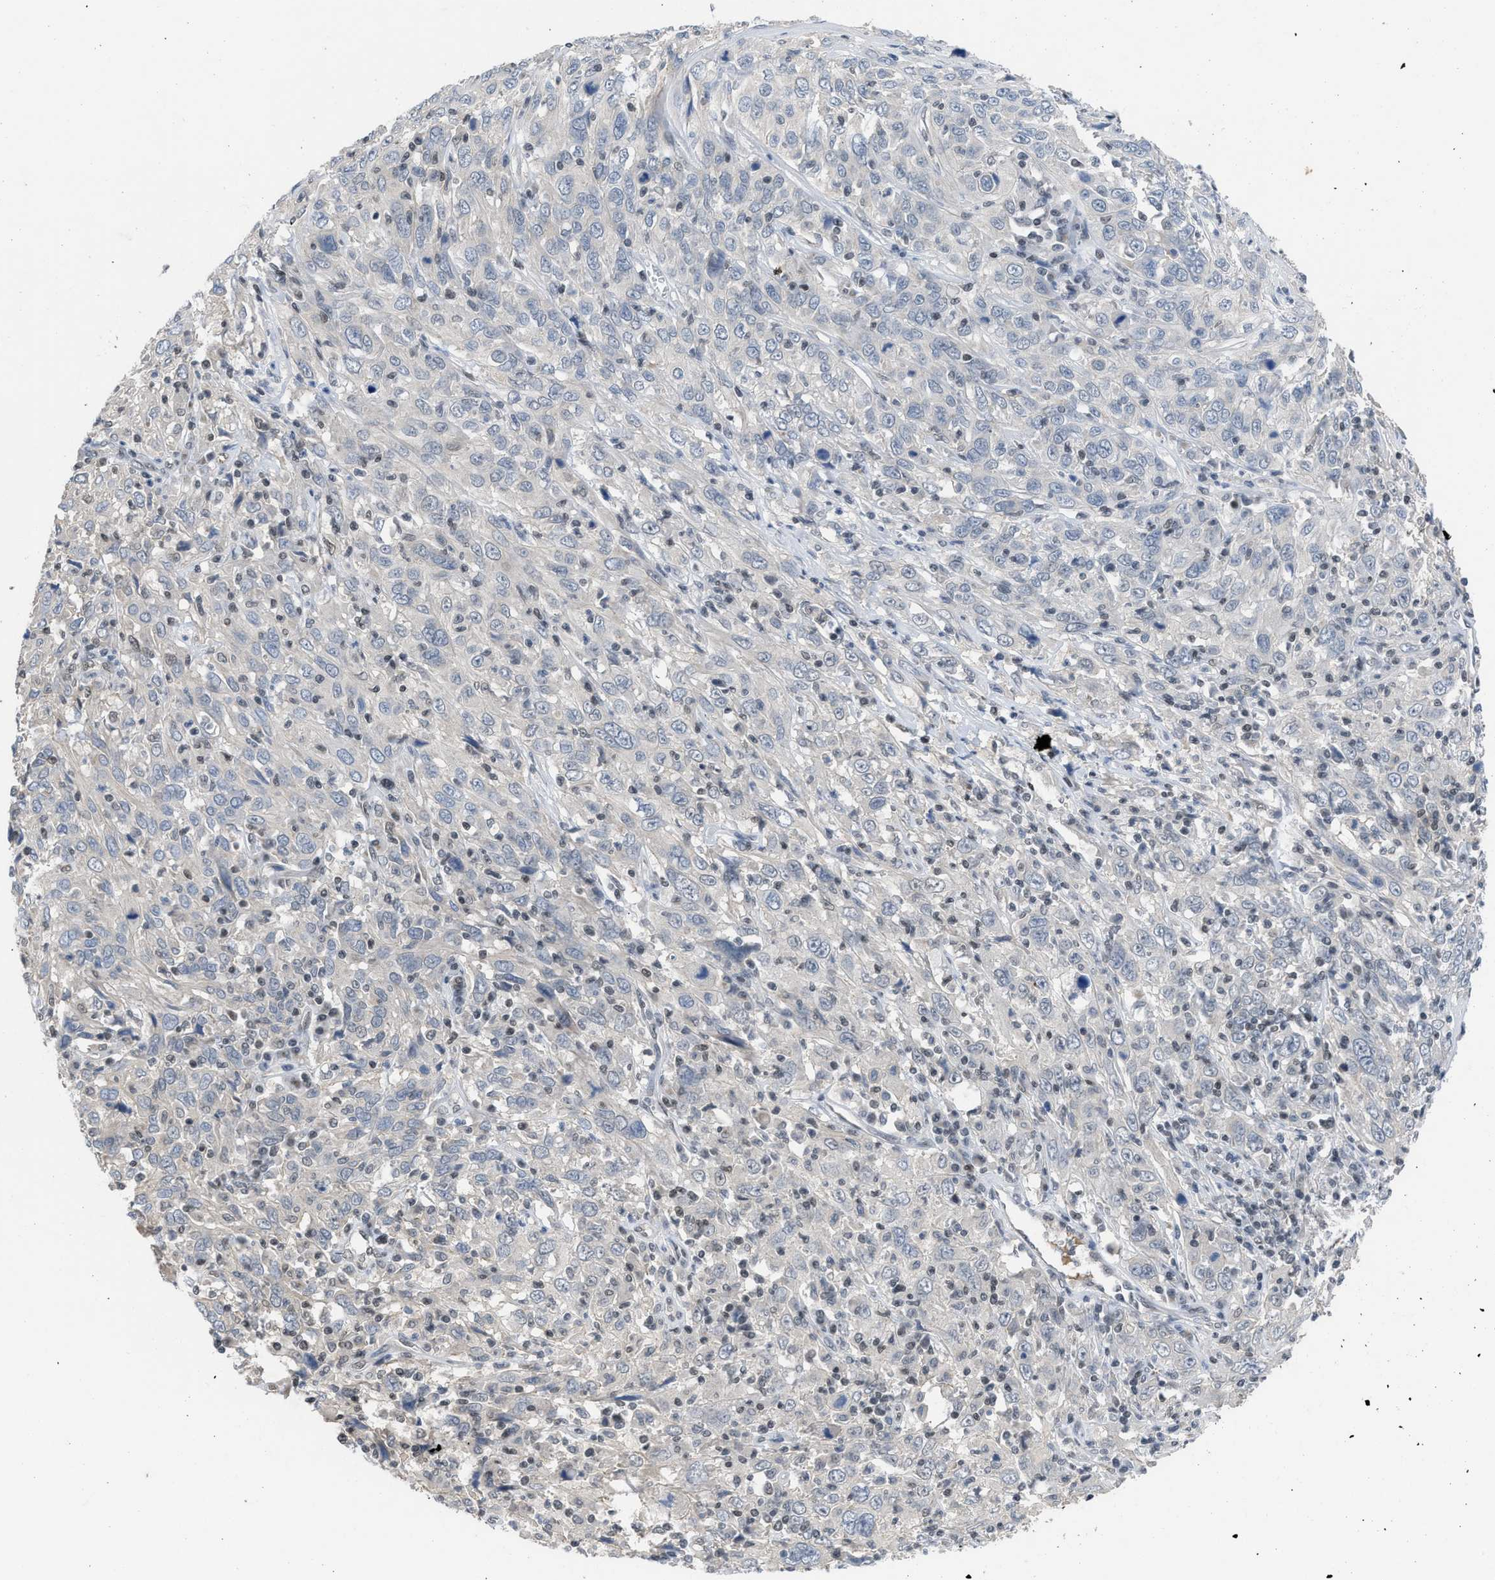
{"staining": {"intensity": "negative", "quantity": "none", "location": "none"}, "tissue": "cervical cancer", "cell_type": "Tumor cells", "image_type": "cancer", "snomed": [{"axis": "morphology", "description": "Squamous cell carcinoma, NOS"}, {"axis": "topography", "description": "Cervix"}], "caption": "This histopathology image is of cervical cancer (squamous cell carcinoma) stained with immunohistochemistry (IHC) to label a protein in brown with the nuclei are counter-stained blue. There is no expression in tumor cells. The staining was performed using DAB (3,3'-diaminobenzidine) to visualize the protein expression in brown, while the nuclei were stained in blue with hematoxylin (Magnification: 20x).", "gene": "TERF2IP", "patient": {"sex": "female", "age": 46}}